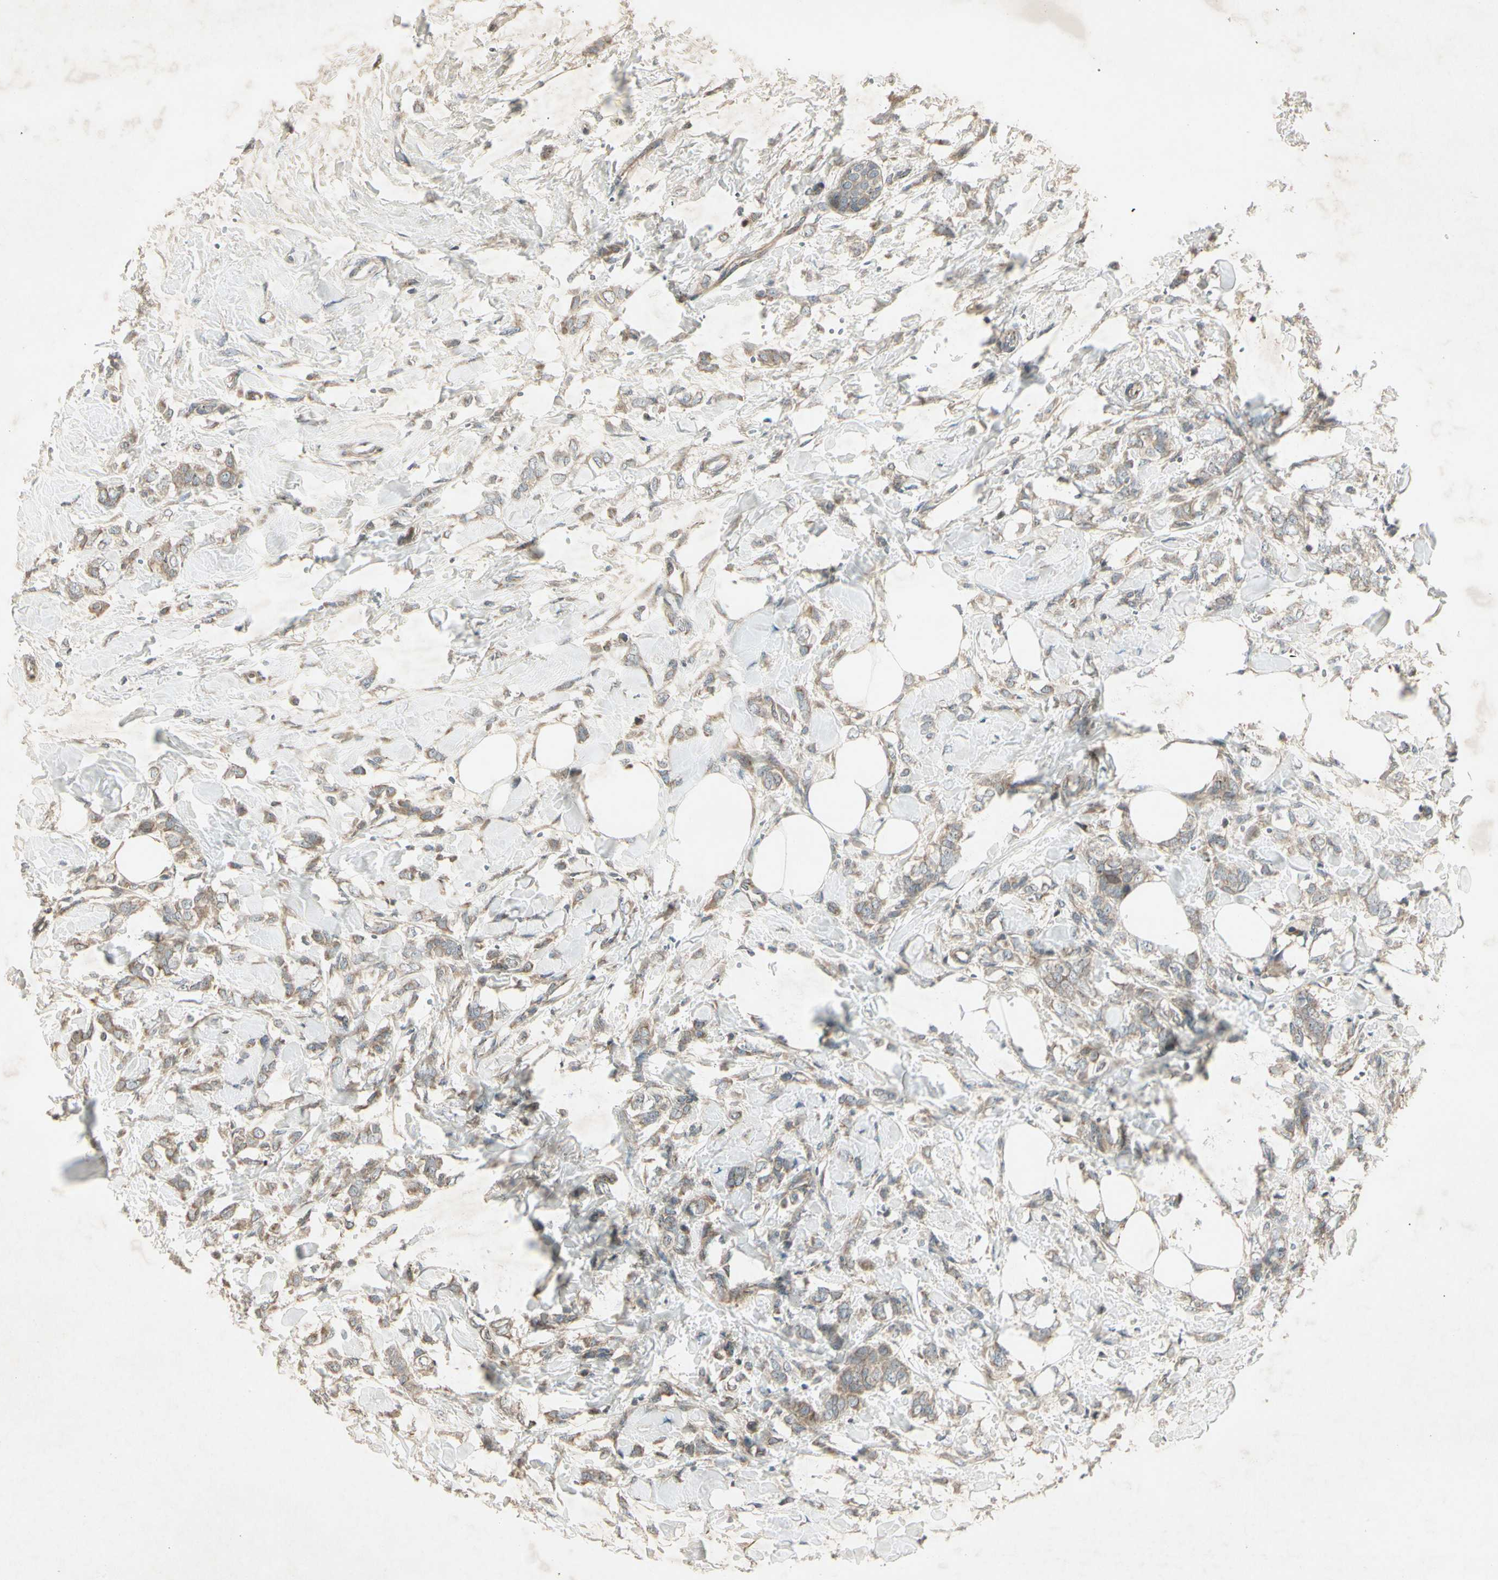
{"staining": {"intensity": "weak", "quantity": ">75%", "location": "cytoplasmic/membranous"}, "tissue": "breast cancer", "cell_type": "Tumor cells", "image_type": "cancer", "snomed": [{"axis": "morphology", "description": "Lobular carcinoma, in situ"}, {"axis": "morphology", "description": "Lobular carcinoma"}, {"axis": "topography", "description": "Breast"}], "caption": "Tumor cells exhibit low levels of weak cytoplasmic/membranous expression in approximately >75% of cells in human lobular carcinoma (breast).", "gene": "TEK", "patient": {"sex": "female", "age": 41}}